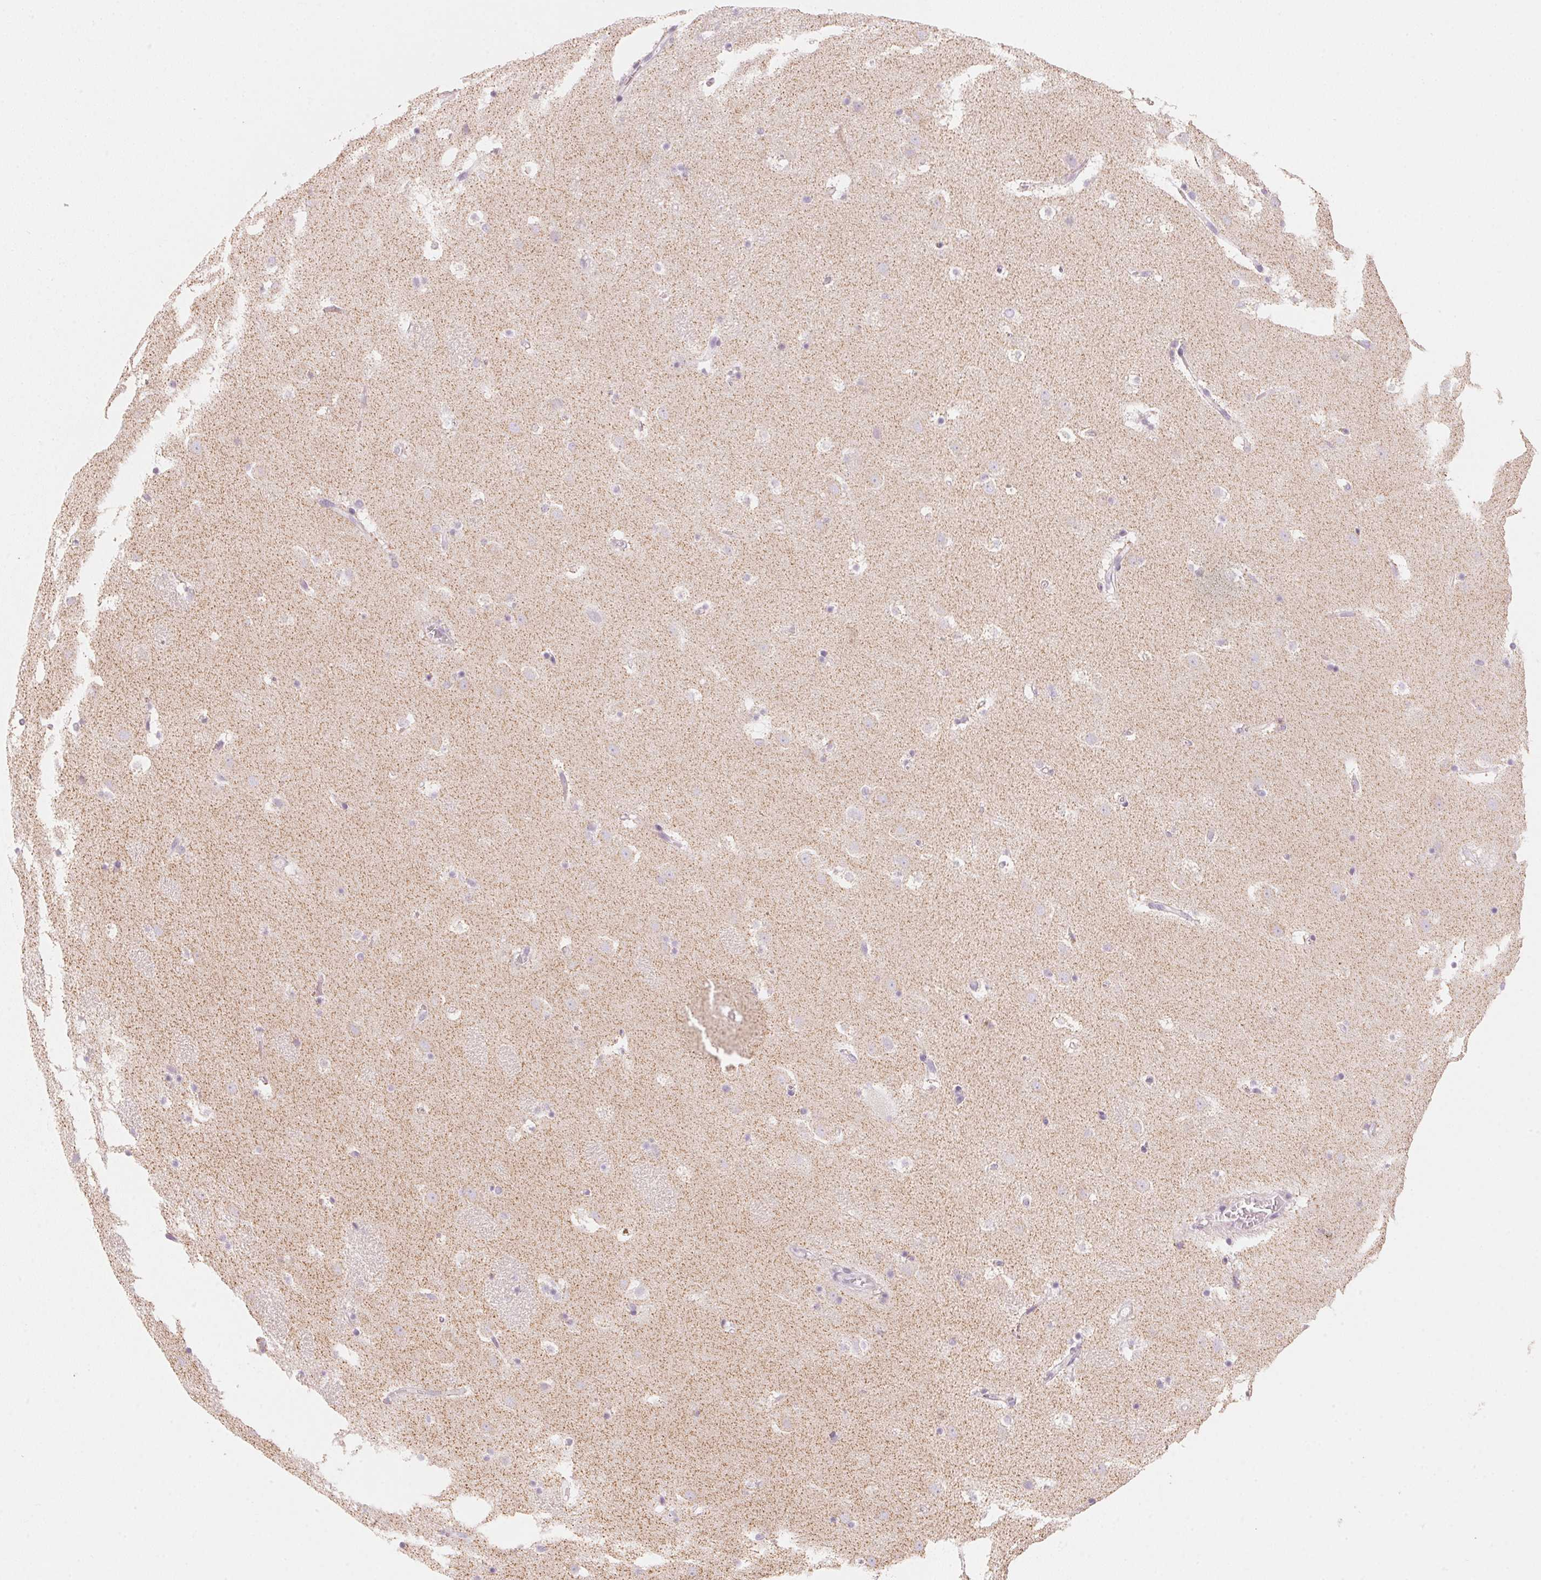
{"staining": {"intensity": "negative", "quantity": "none", "location": "none"}, "tissue": "caudate", "cell_type": "Glial cells", "image_type": "normal", "snomed": [{"axis": "morphology", "description": "Normal tissue, NOS"}, {"axis": "topography", "description": "Lateral ventricle wall"}], "caption": "Glial cells are negative for protein expression in benign human caudate. (Stains: DAB immunohistochemistry with hematoxylin counter stain, Microscopy: brightfield microscopy at high magnification).", "gene": "HOXB13", "patient": {"sex": "male", "age": 37}}